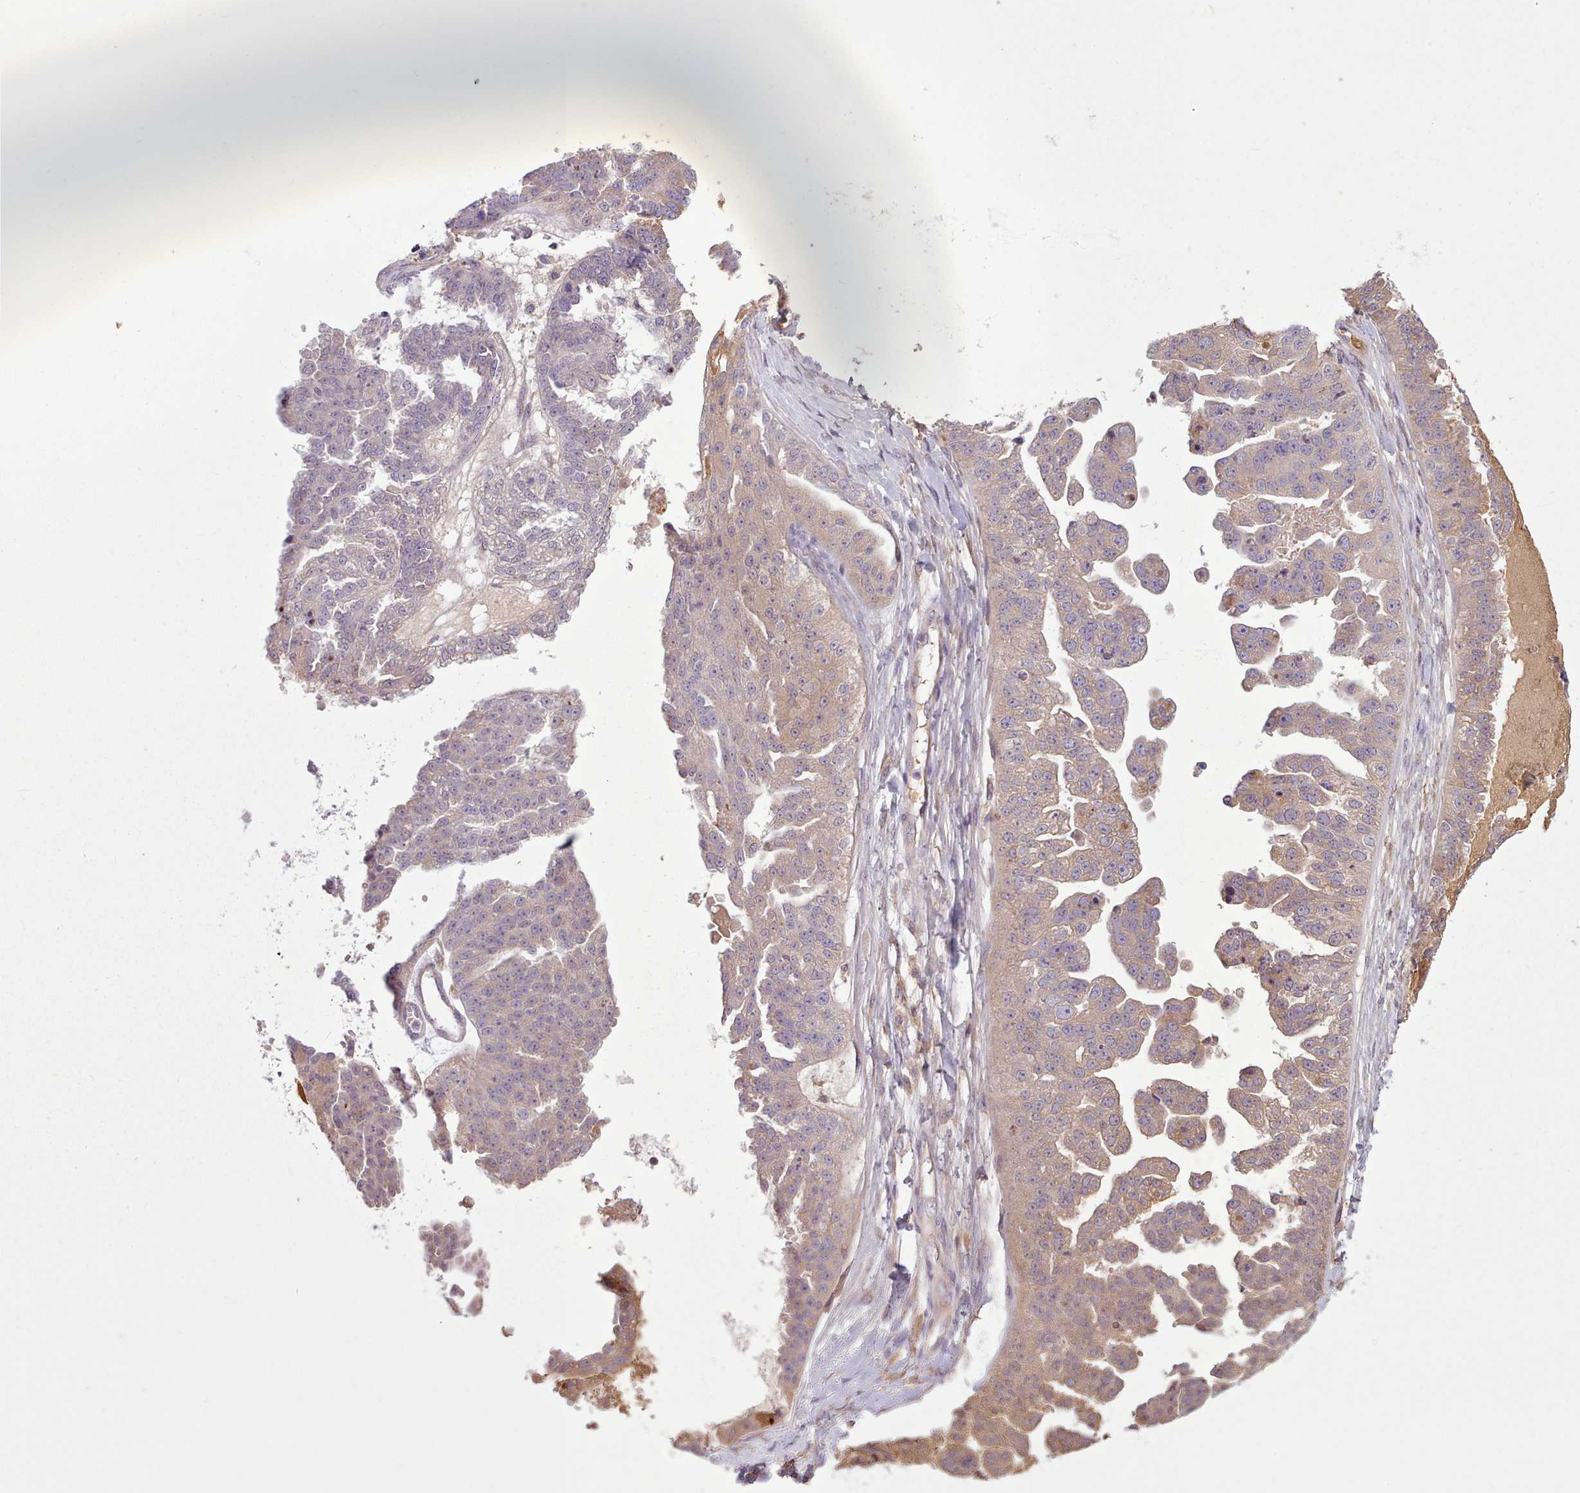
{"staining": {"intensity": "weak", "quantity": "25%-75%", "location": "cytoplasmic/membranous"}, "tissue": "ovarian cancer", "cell_type": "Tumor cells", "image_type": "cancer", "snomed": [{"axis": "morphology", "description": "Cystadenocarcinoma, serous, NOS"}, {"axis": "topography", "description": "Ovary"}], "caption": "This is an image of immunohistochemistry staining of ovarian cancer (serous cystadenocarcinoma), which shows weak positivity in the cytoplasmic/membranous of tumor cells.", "gene": "NMRK1", "patient": {"sex": "female", "age": 58}}